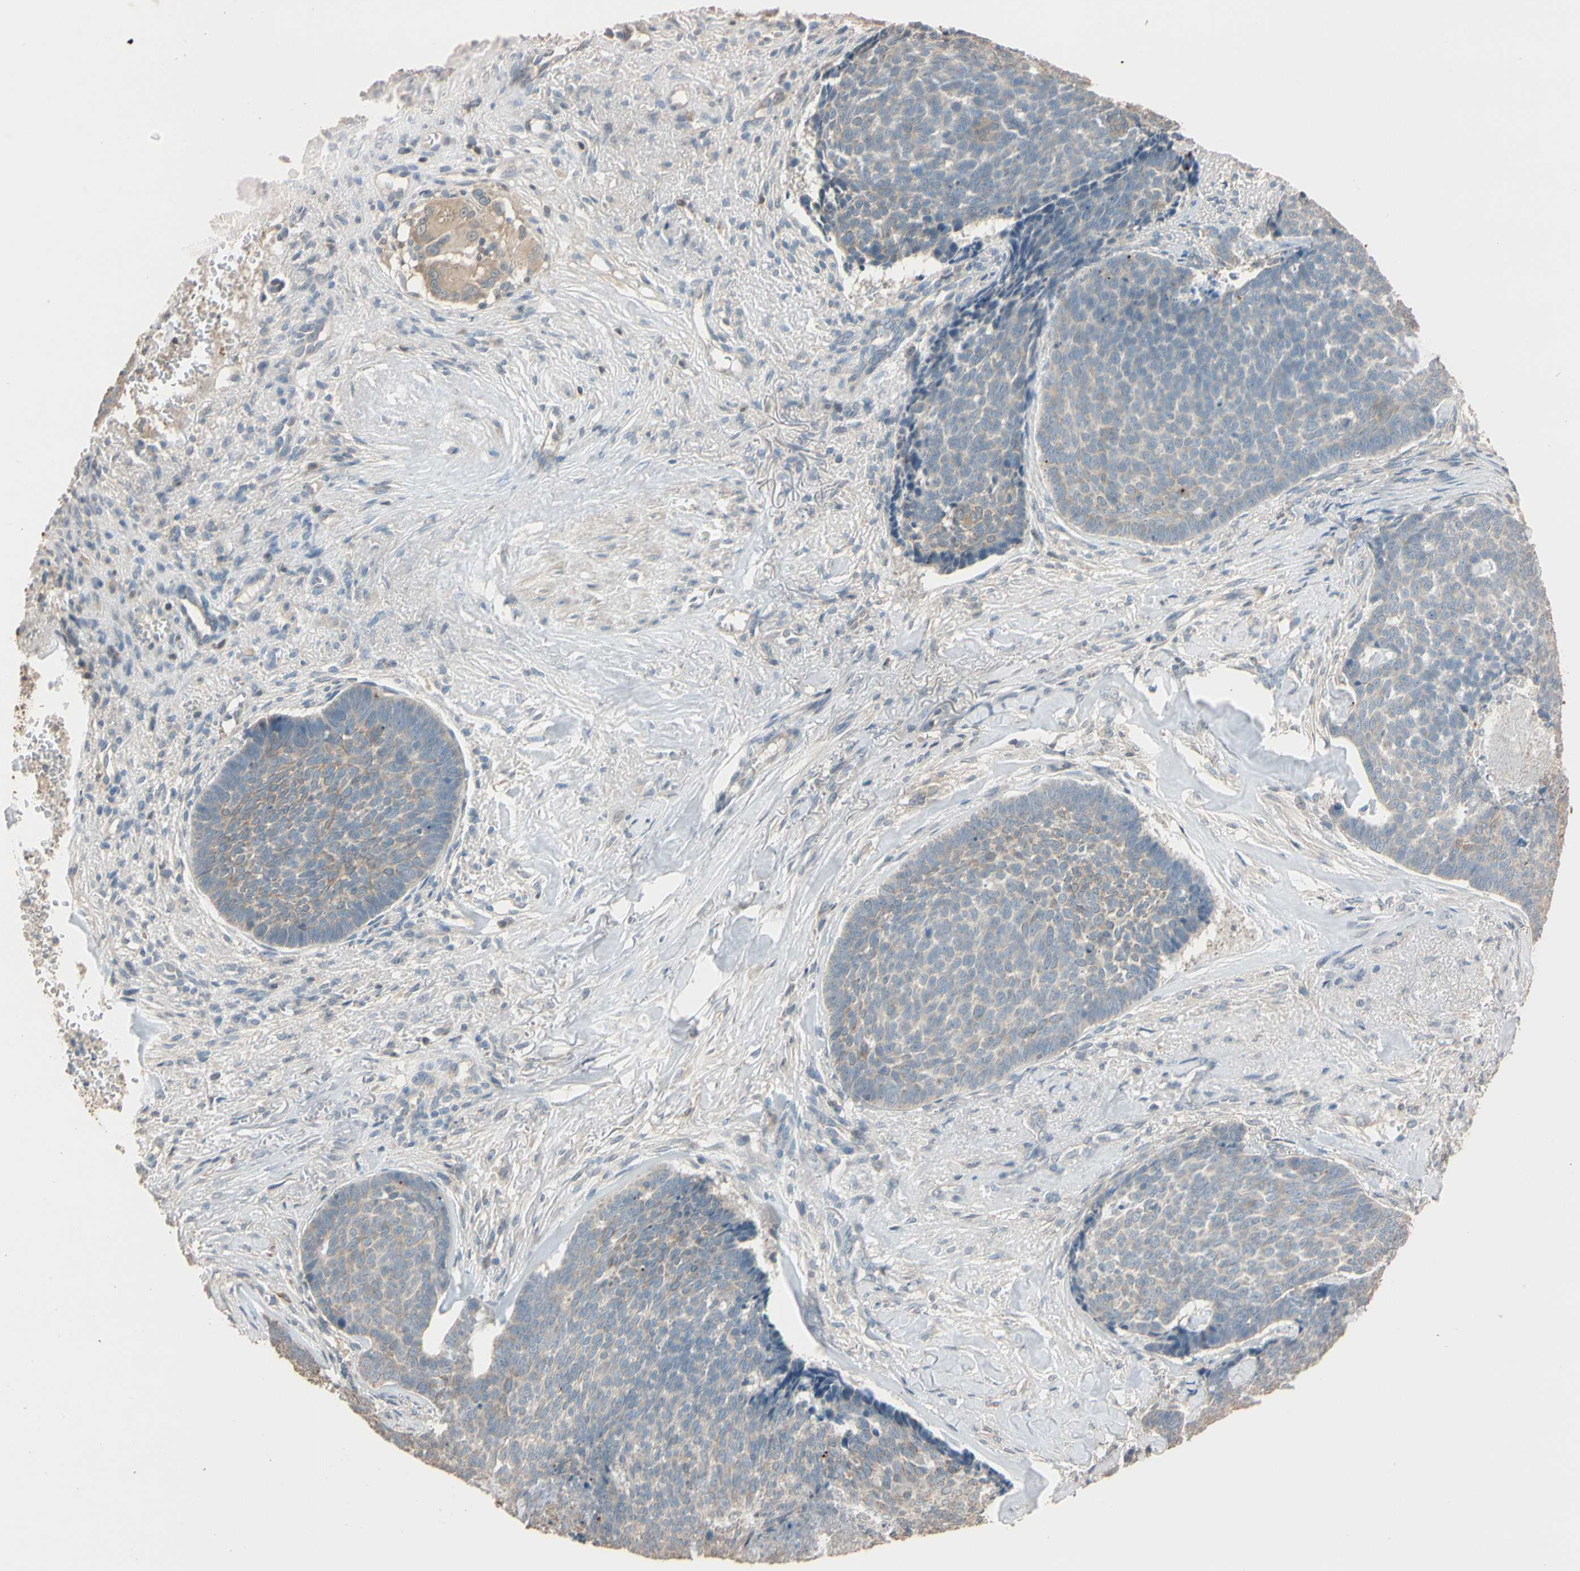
{"staining": {"intensity": "weak", "quantity": "25%-75%", "location": "cytoplasmic/membranous"}, "tissue": "skin cancer", "cell_type": "Tumor cells", "image_type": "cancer", "snomed": [{"axis": "morphology", "description": "Basal cell carcinoma"}, {"axis": "topography", "description": "Skin"}], "caption": "Basal cell carcinoma (skin) was stained to show a protein in brown. There is low levels of weak cytoplasmic/membranous expression in approximately 25%-75% of tumor cells. Using DAB (3,3'-diaminobenzidine) (brown) and hematoxylin (blue) stains, captured at high magnification using brightfield microscopy.", "gene": "MAP3K7", "patient": {"sex": "male", "age": 84}}